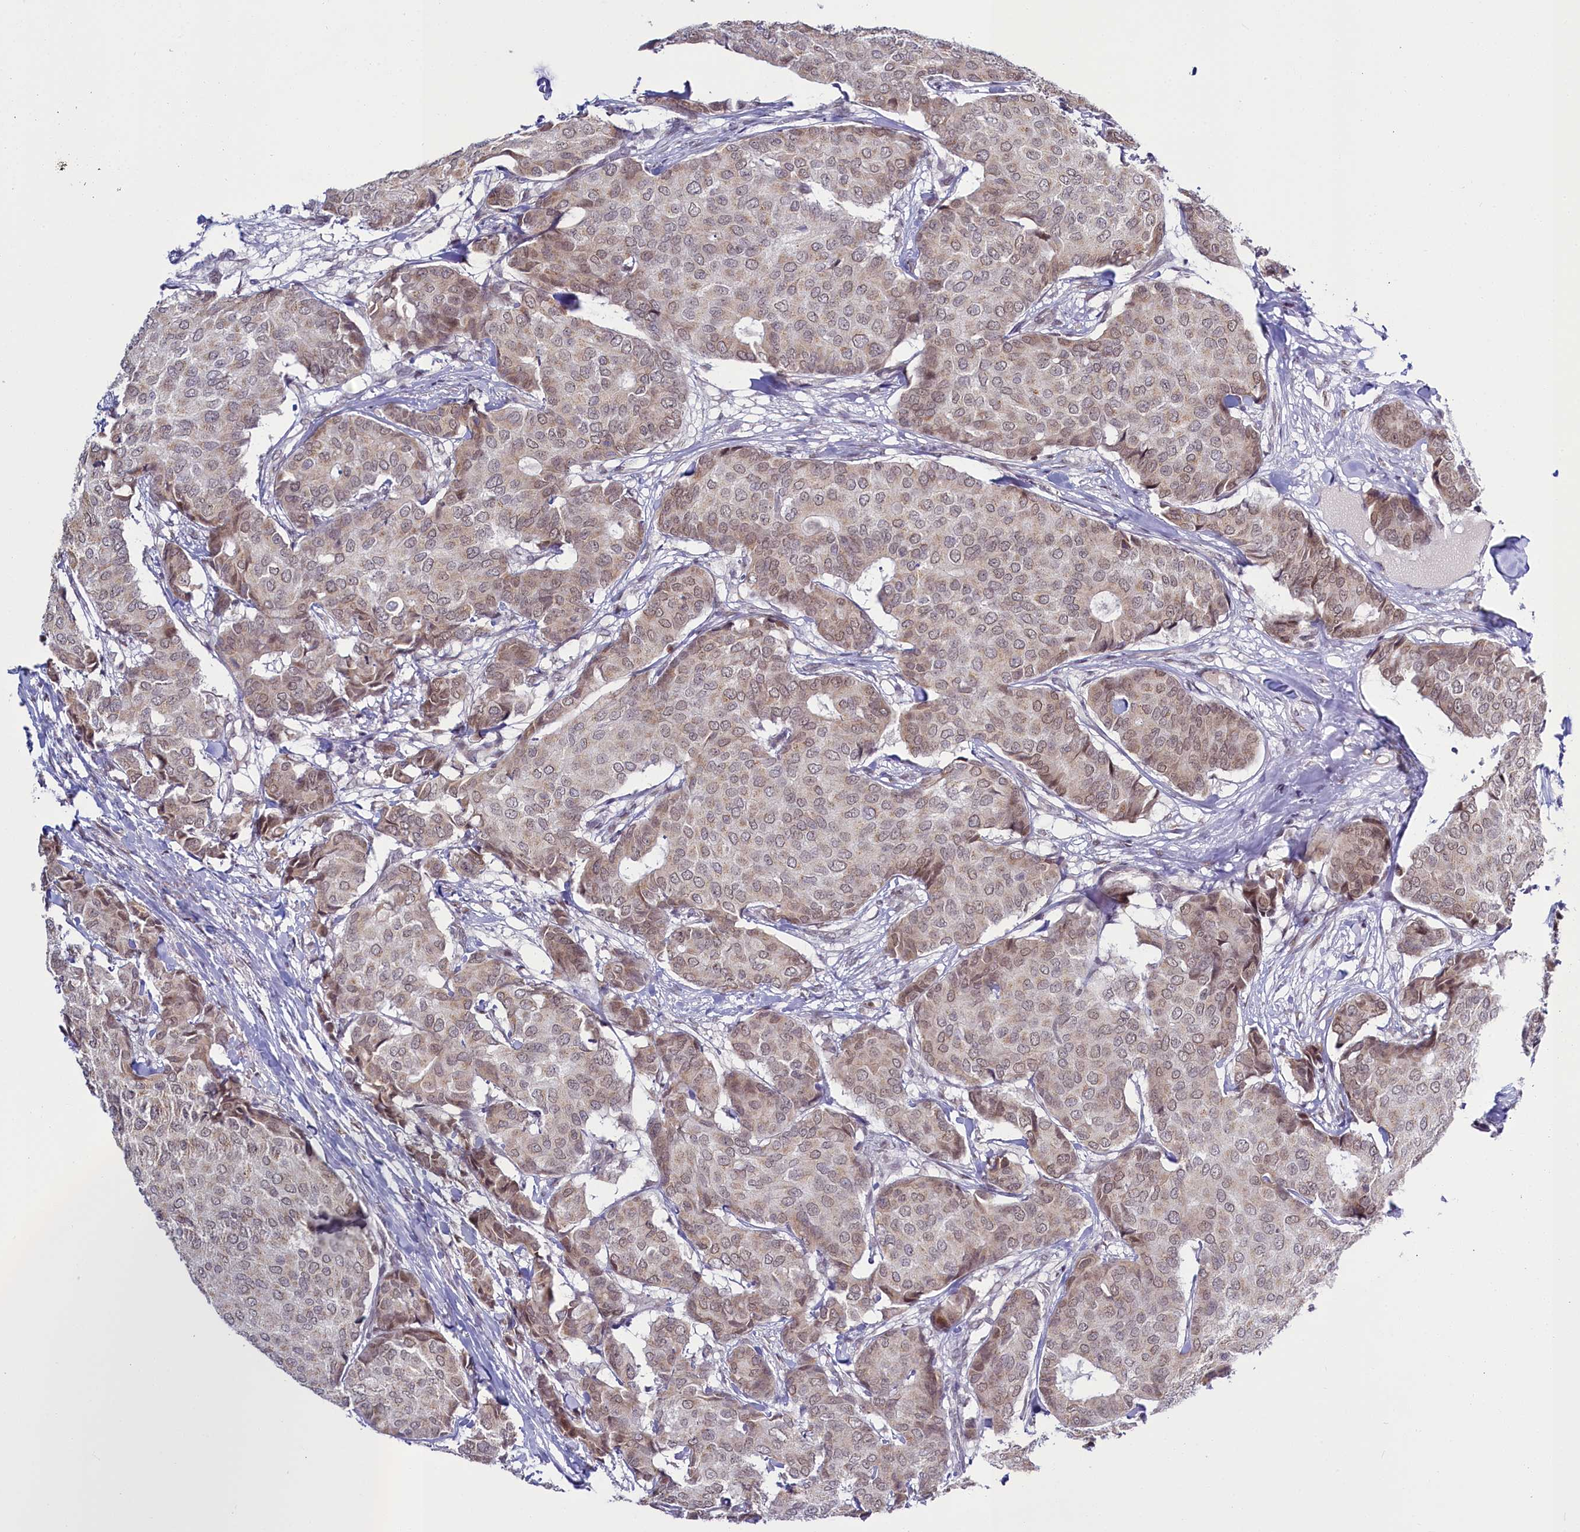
{"staining": {"intensity": "weak", "quantity": "25%-75%", "location": "nuclear"}, "tissue": "breast cancer", "cell_type": "Tumor cells", "image_type": "cancer", "snomed": [{"axis": "morphology", "description": "Duct carcinoma"}, {"axis": "topography", "description": "Breast"}], "caption": "IHC micrograph of neoplastic tissue: breast infiltrating ductal carcinoma stained using IHC exhibits low levels of weak protein expression localized specifically in the nuclear of tumor cells, appearing as a nuclear brown color.", "gene": "PPHLN1", "patient": {"sex": "female", "age": 75}}